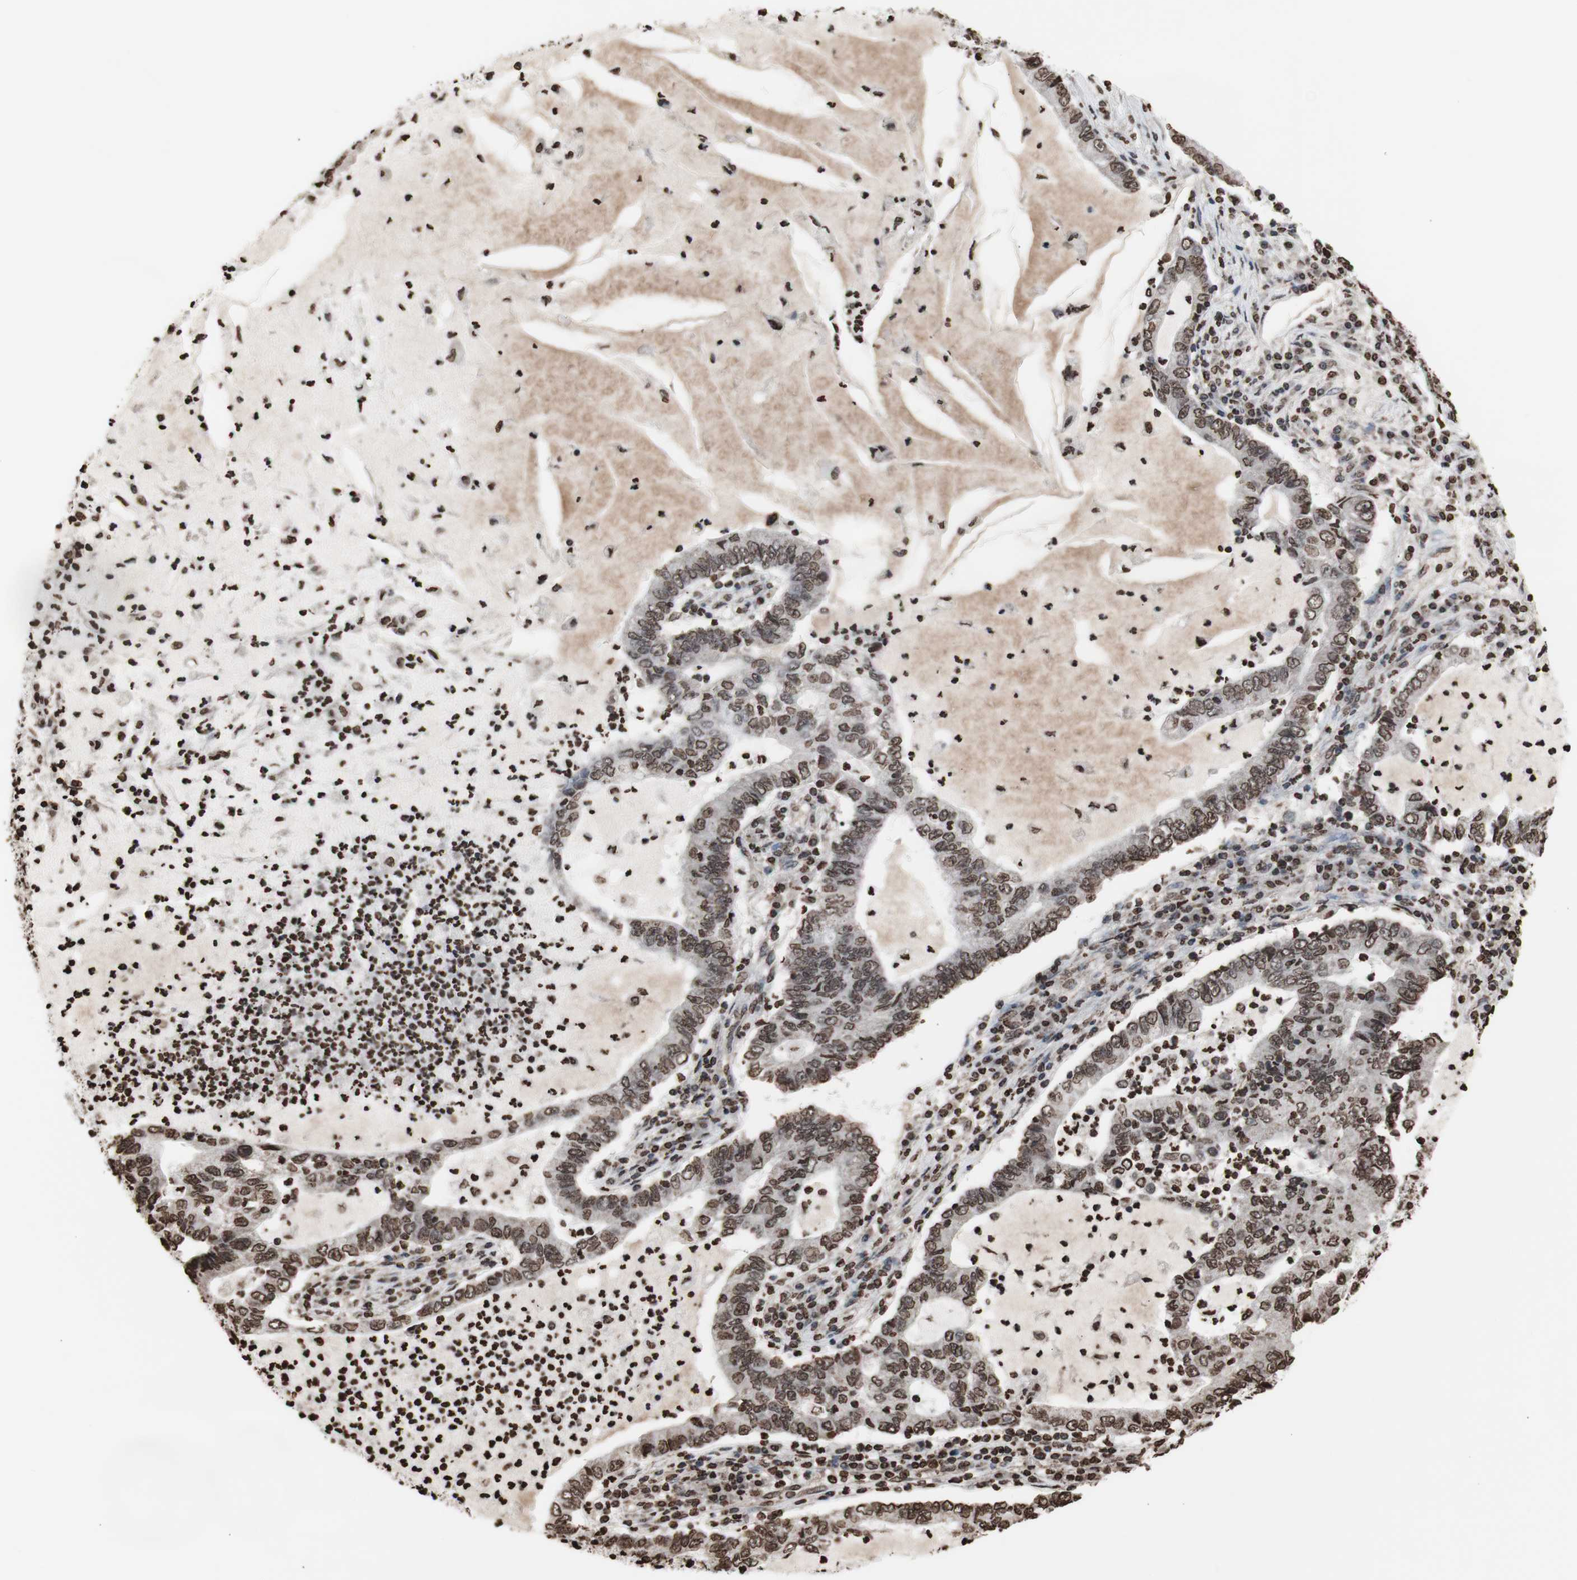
{"staining": {"intensity": "moderate", "quantity": ">75%", "location": "cytoplasmic/membranous,nuclear"}, "tissue": "lung cancer", "cell_type": "Tumor cells", "image_type": "cancer", "snomed": [{"axis": "morphology", "description": "Adenocarcinoma, NOS"}, {"axis": "topography", "description": "Lung"}], "caption": "Immunohistochemistry (DAB) staining of human lung adenocarcinoma demonstrates moderate cytoplasmic/membranous and nuclear protein positivity in about >75% of tumor cells.", "gene": "SNAI2", "patient": {"sex": "female", "age": 51}}